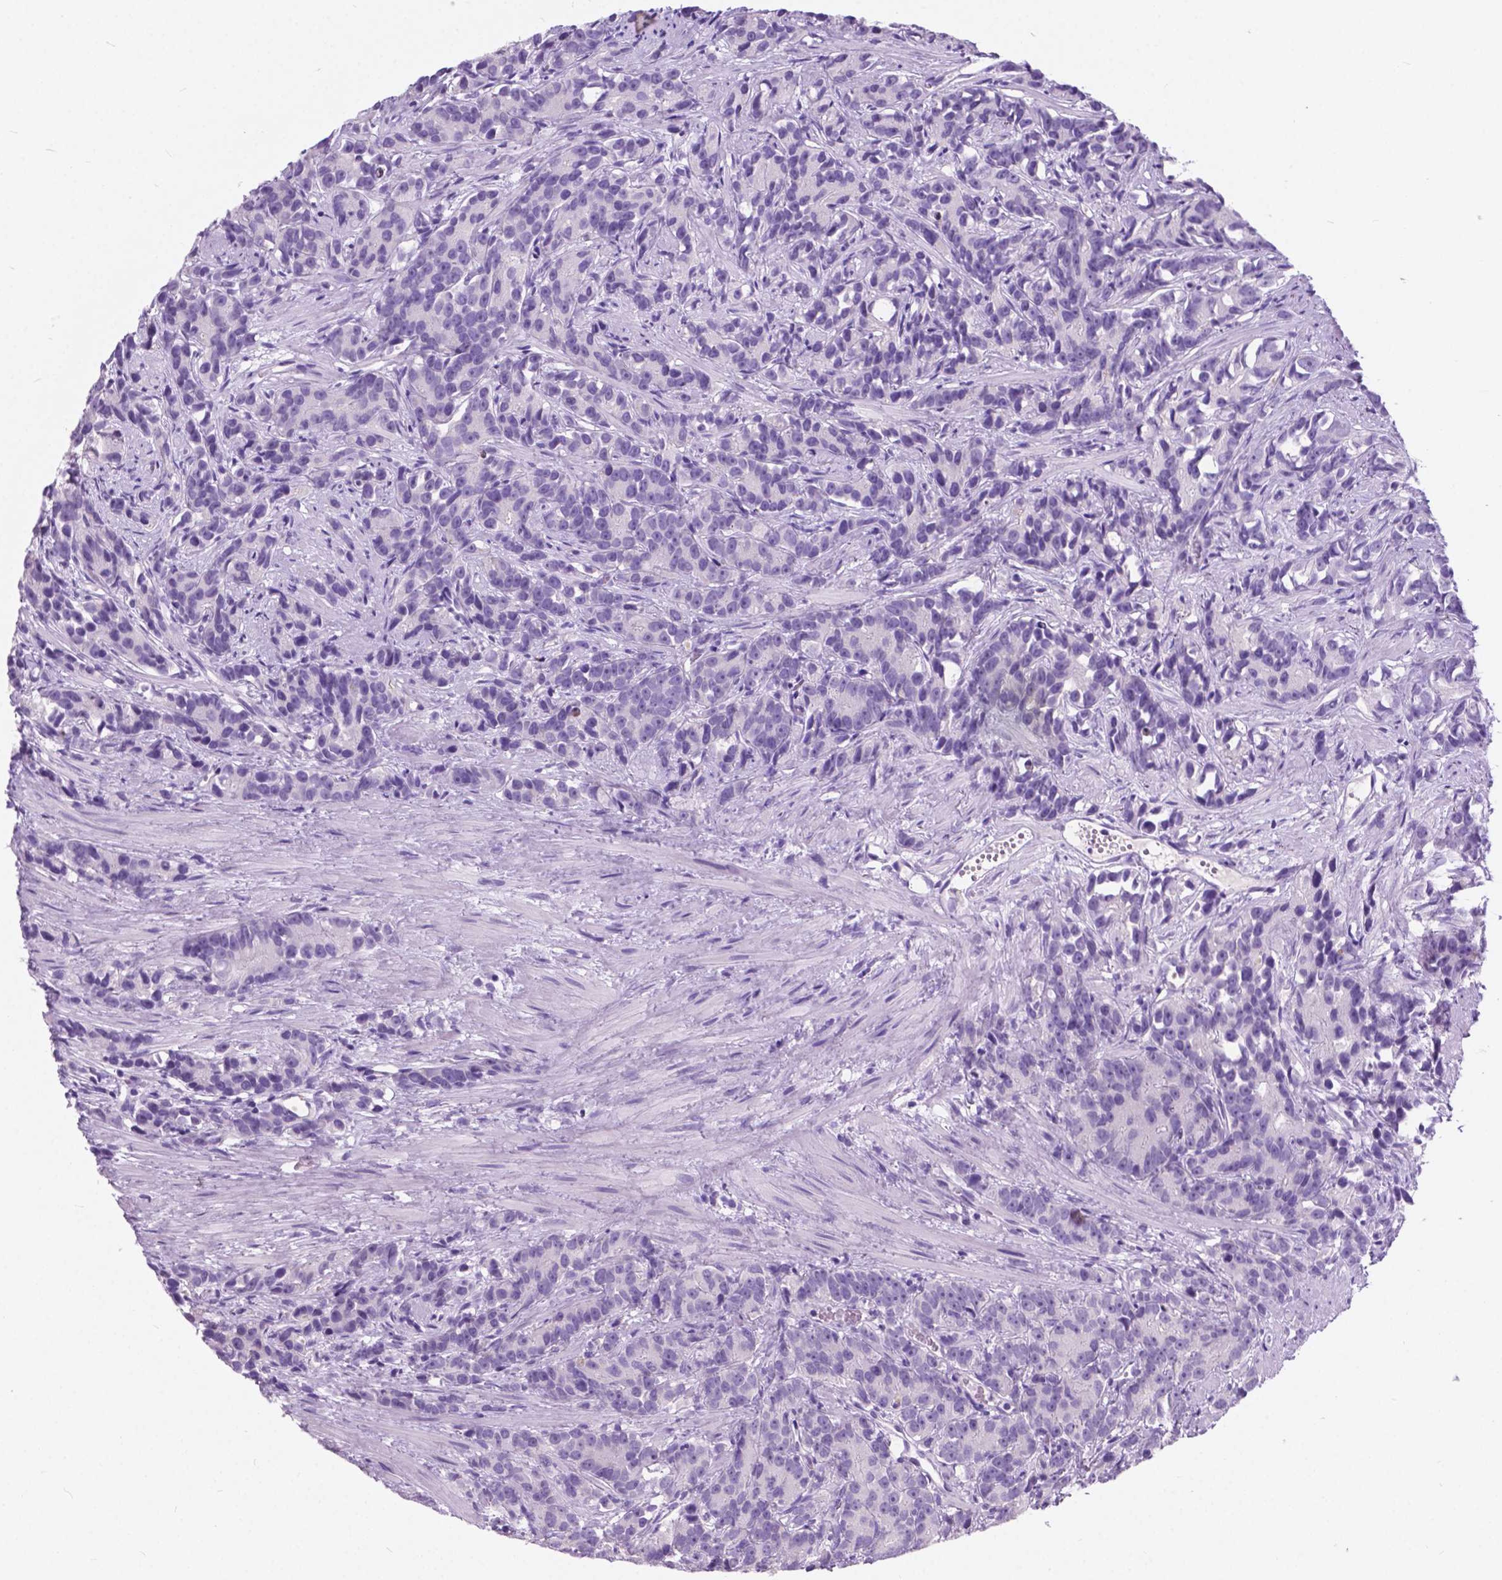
{"staining": {"intensity": "negative", "quantity": "none", "location": "none"}, "tissue": "prostate cancer", "cell_type": "Tumor cells", "image_type": "cancer", "snomed": [{"axis": "morphology", "description": "Adenocarcinoma, High grade"}, {"axis": "topography", "description": "Prostate"}], "caption": "Image shows no significant protein expression in tumor cells of high-grade adenocarcinoma (prostate). (DAB immunohistochemistry (IHC) with hematoxylin counter stain).", "gene": "ARMS2", "patient": {"sex": "male", "age": 90}}